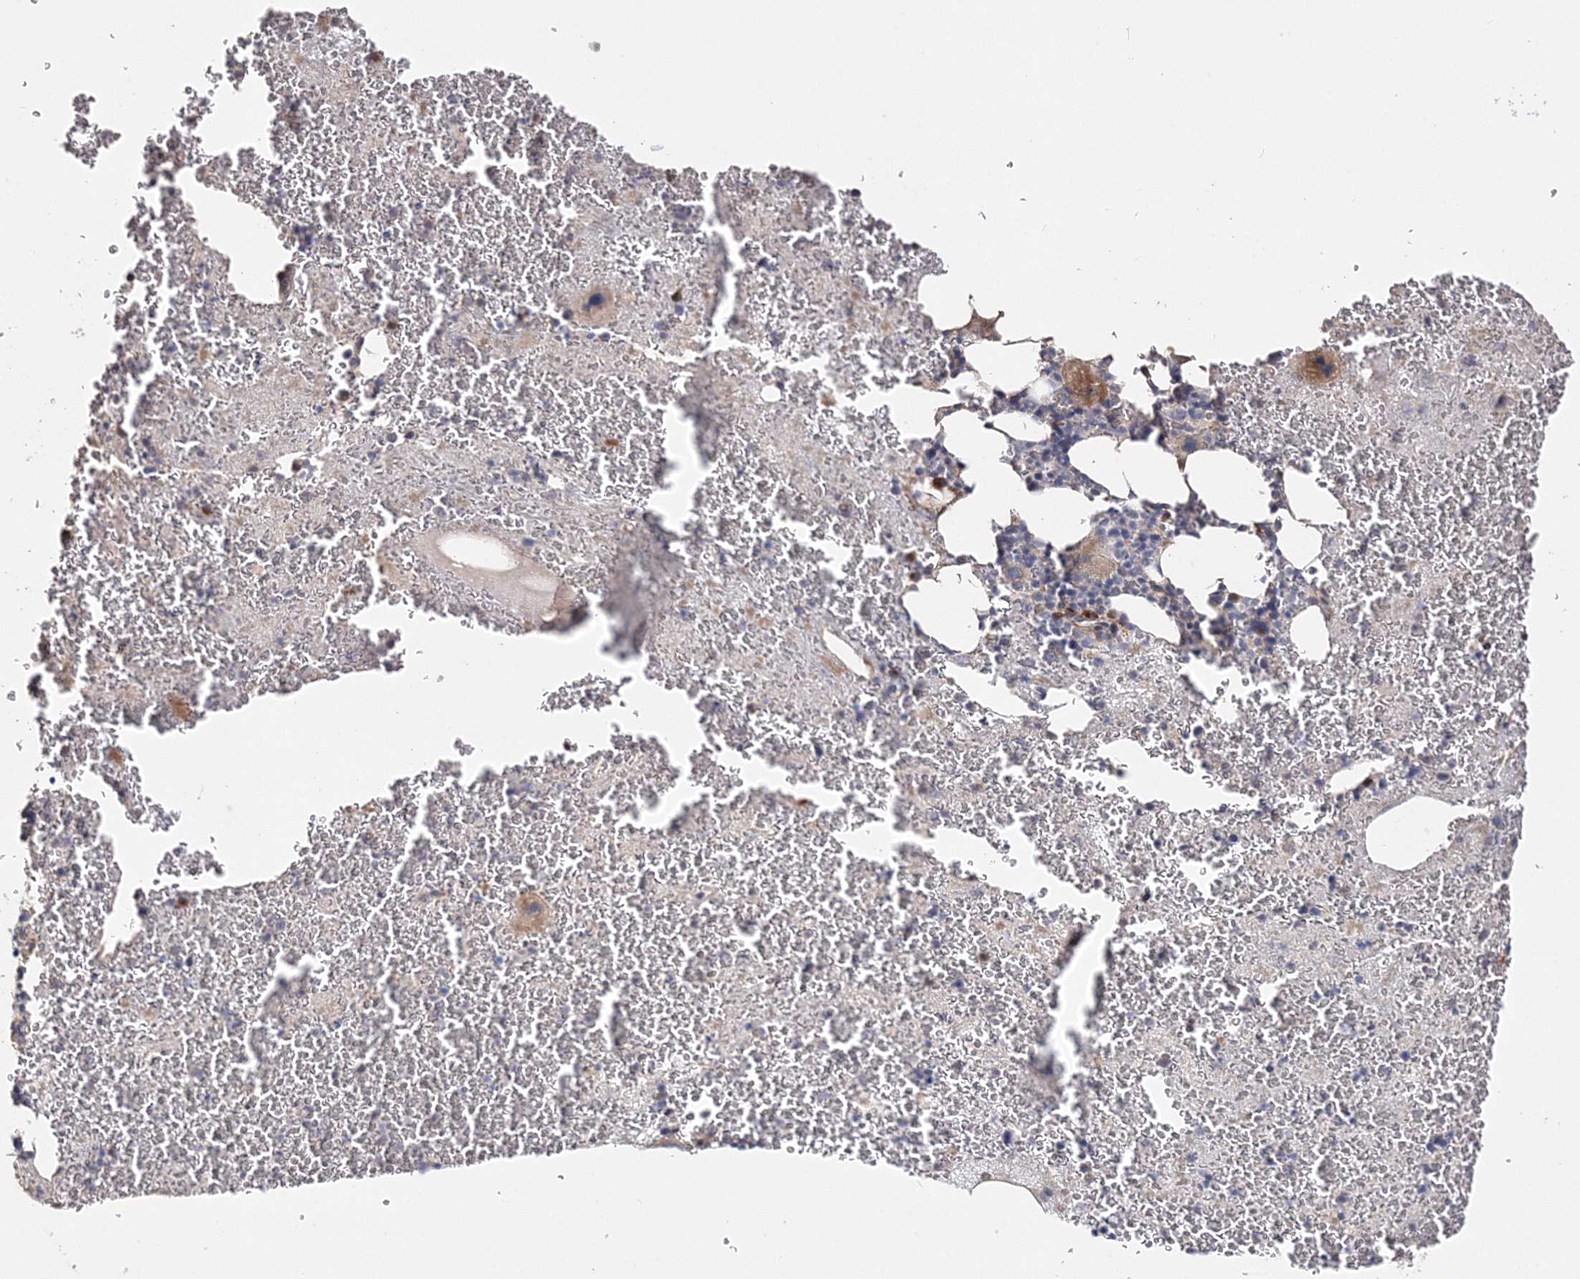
{"staining": {"intensity": "moderate", "quantity": "<25%", "location": "cytoplasmic/membranous"}, "tissue": "bone marrow", "cell_type": "Hematopoietic cells", "image_type": "normal", "snomed": [{"axis": "morphology", "description": "Normal tissue, NOS"}, {"axis": "topography", "description": "Bone marrow"}], "caption": "Immunohistochemistry (IHC) histopathology image of normal bone marrow stained for a protein (brown), which displays low levels of moderate cytoplasmic/membranous staining in approximately <25% of hematopoietic cells.", "gene": "GJB5", "patient": {"sex": "male", "age": 36}}